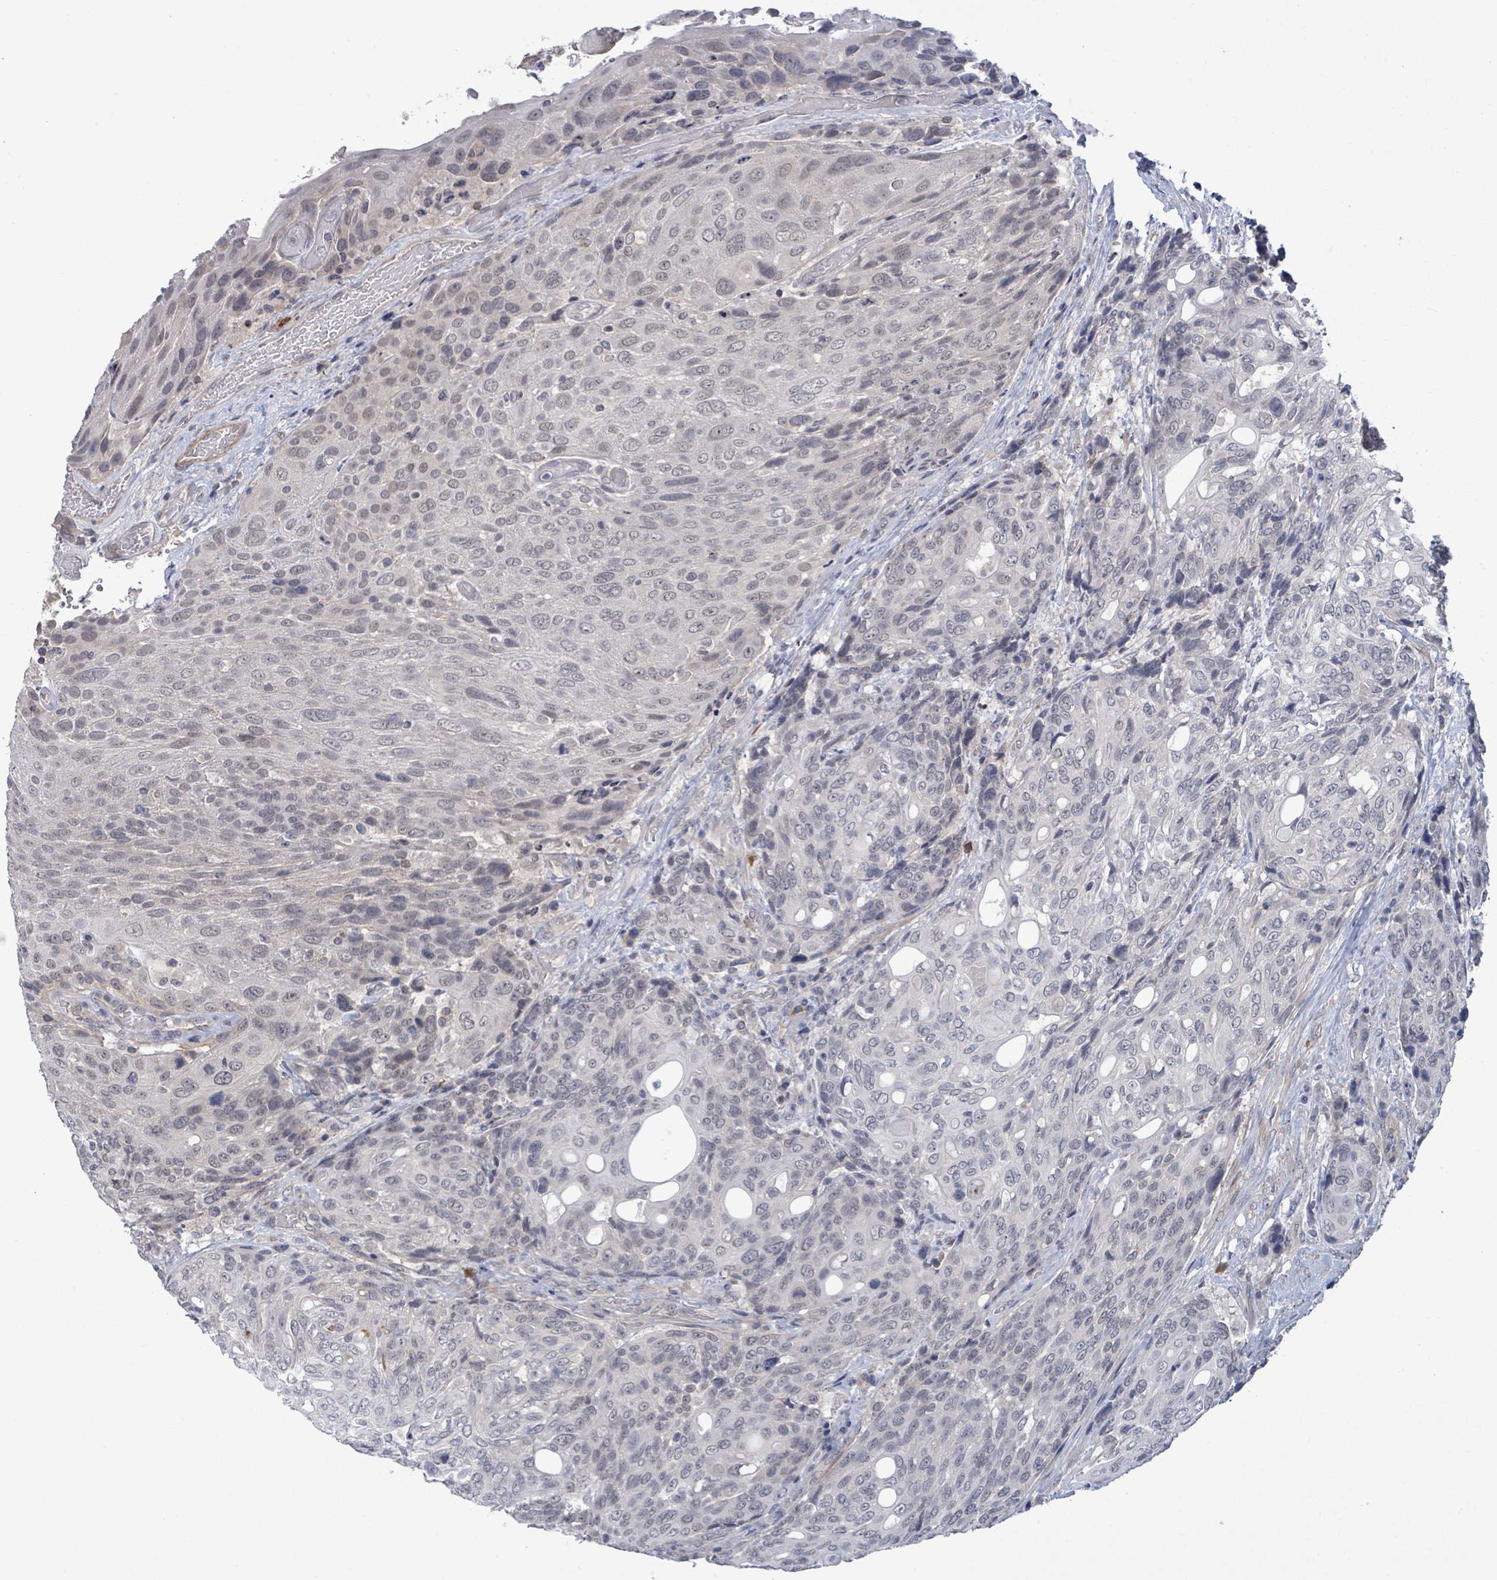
{"staining": {"intensity": "negative", "quantity": "none", "location": "none"}, "tissue": "urothelial cancer", "cell_type": "Tumor cells", "image_type": "cancer", "snomed": [{"axis": "morphology", "description": "Urothelial carcinoma, High grade"}, {"axis": "topography", "description": "Urinary bladder"}], "caption": "Urothelial cancer stained for a protein using IHC demonstrates no positivity tumor cells.", "gene": "AMMECR1", "patient": {"sex": "female", "age": 70}}